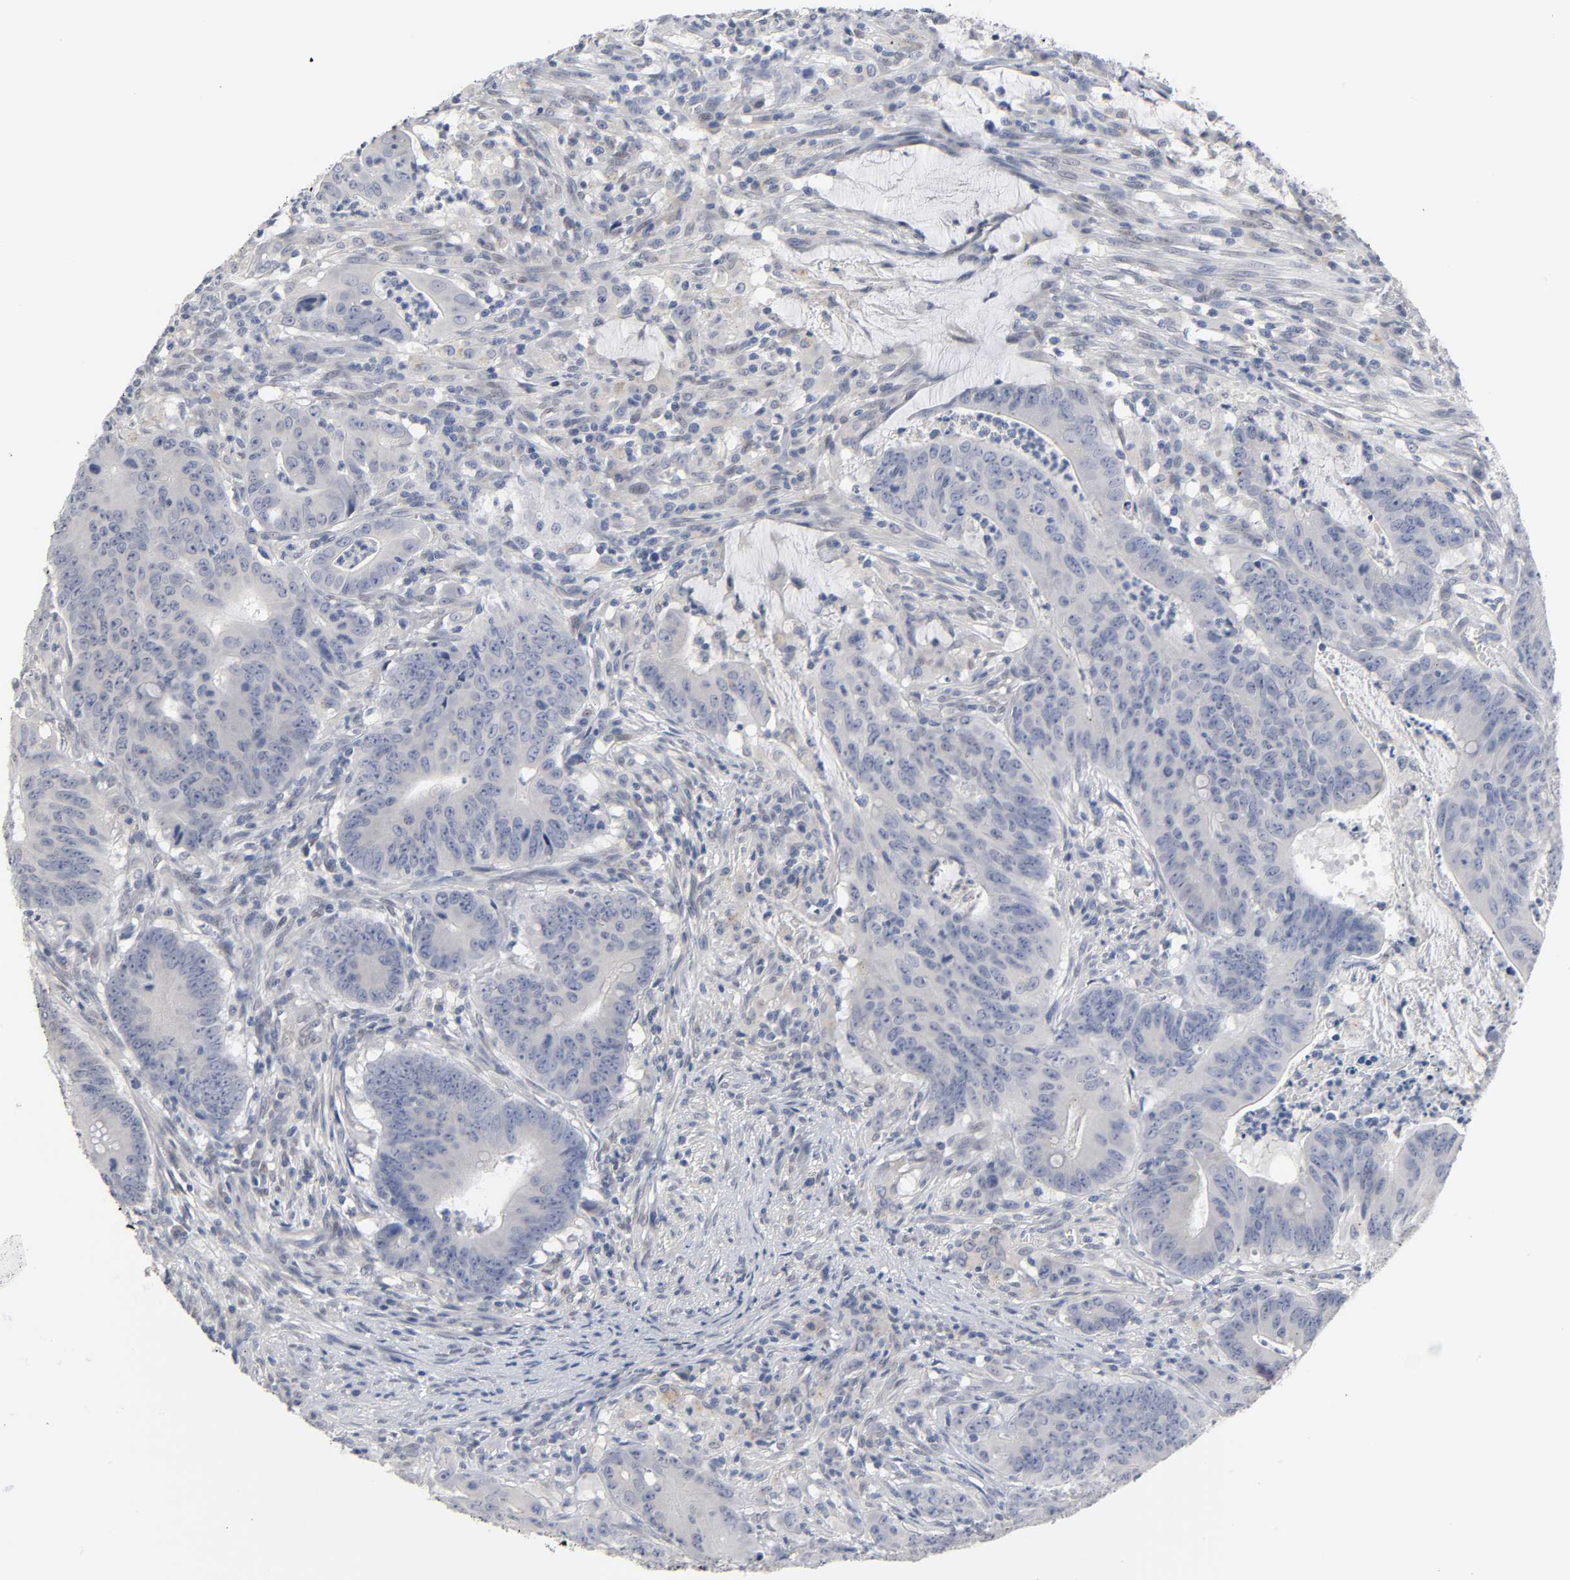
{"staining": {"intensity": "negative", "quantity": "none", "location": "none"}, "tissue": "colorectal cancer", "cell_type": "Tumor cells", "image_type": "cancer", "snomed": [{"axis": "morphology", "description": "Adenocarcinoma, NOS"}, {"axis": "topography", "description": "Colon"}], "caption": "Tumor cells are negative for protein expression in human colorectal adenocarcinoma.", "gene": "SALL2", "patient": {"sex": "male", "age": 45}}